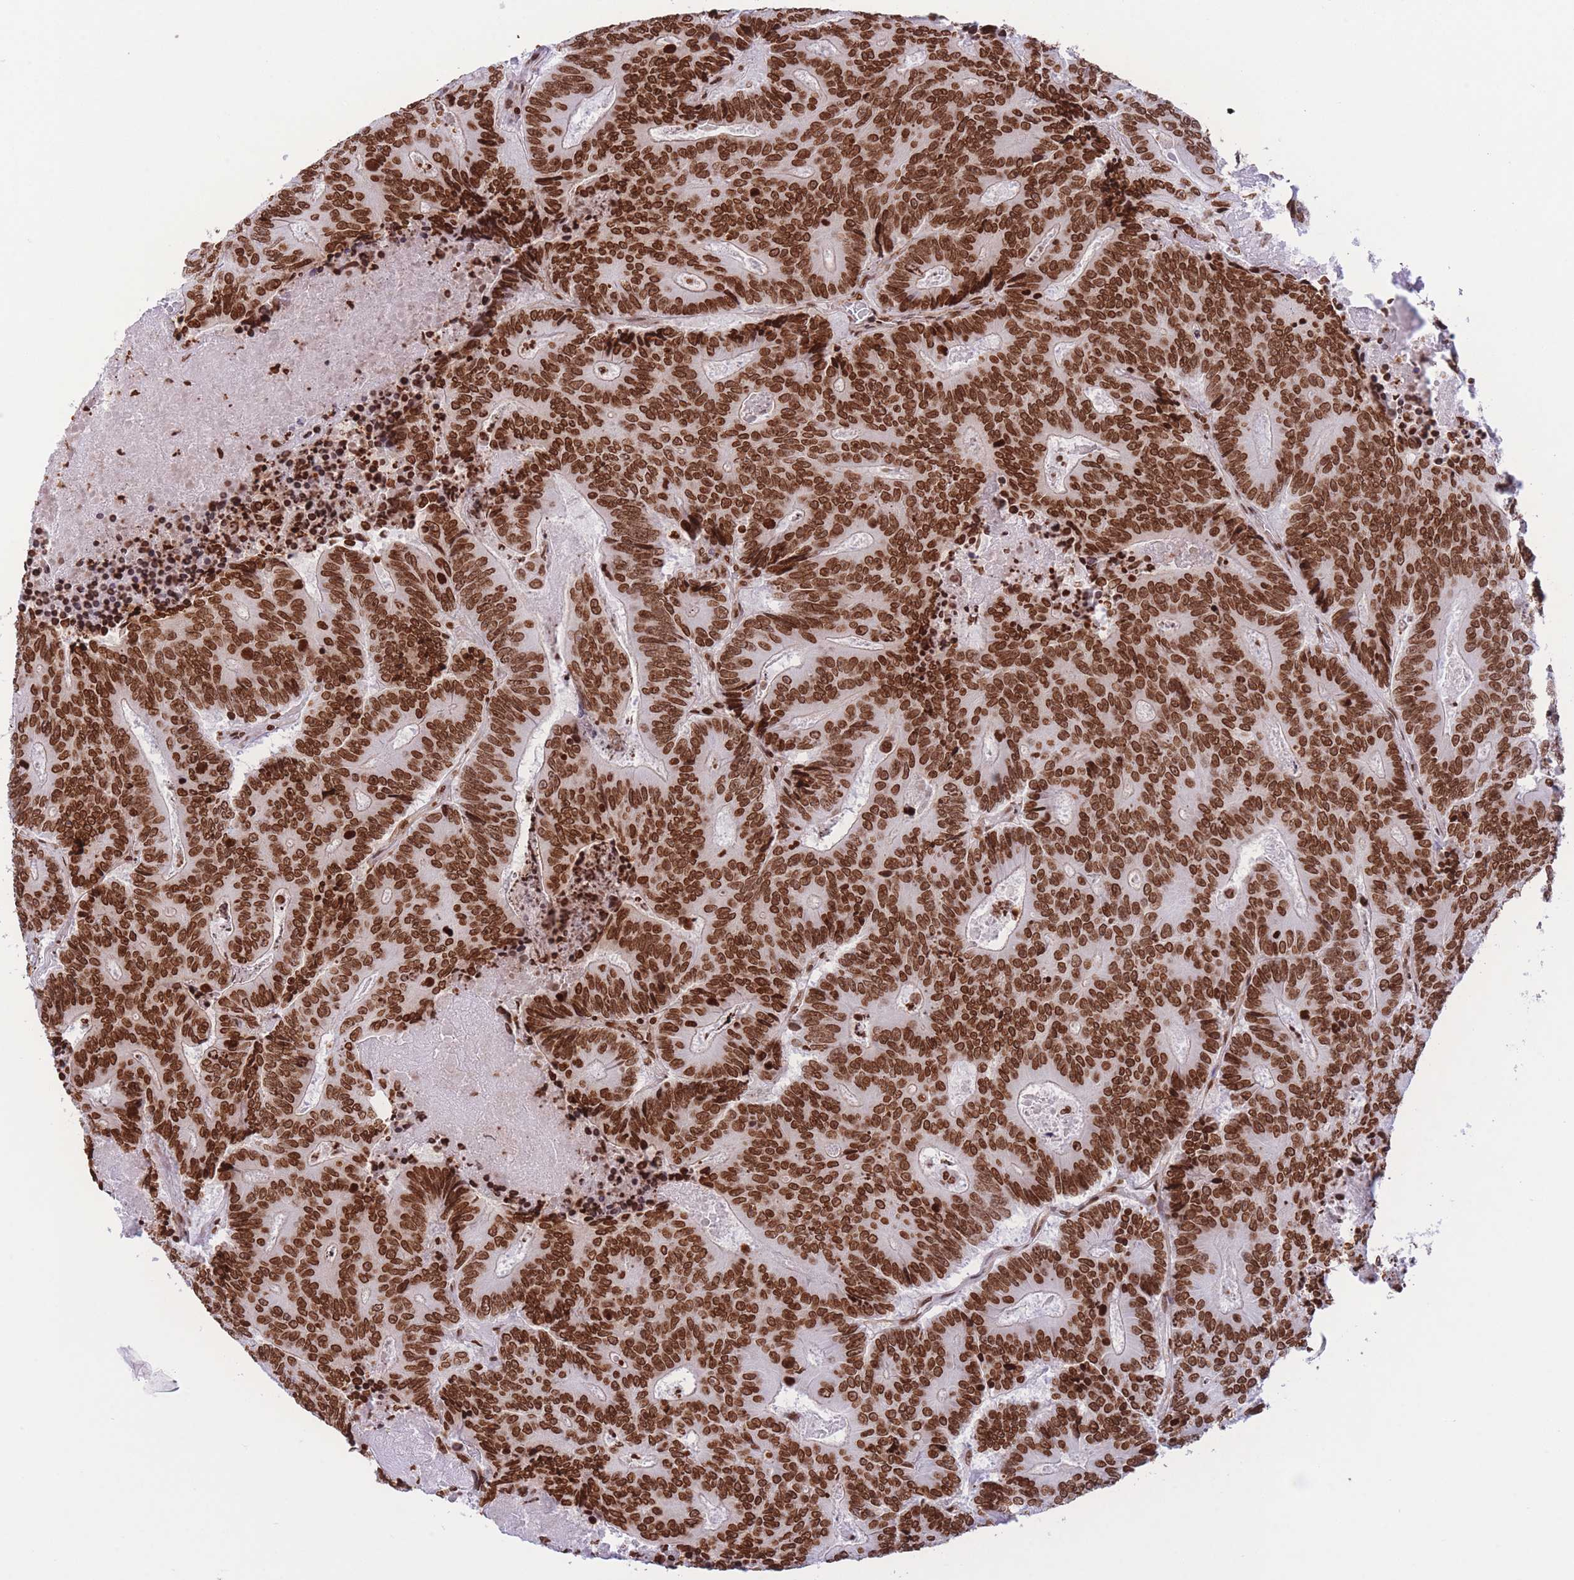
{"staining": {"intensity": "strong", "quantity": ">75%", "location": "nuclear"}, "tissue": "colorectal cancer", "cell_type": "Tumor cells", "image_type": "cancer", "snomed": [{"axis": "morphology", "description": "Adenocarcinoma, NOS"}, {"axis": "topography", "description": "Colon"}], "caption": "Colorectal adenocarcinoma tissue demonstrates strong nuclear expression in approximately >75% of tumor cells, visualized by immunohistochemistry. The staining was performed using DAB (3,3'-diaminobenzidine) to visualize the protein expression in brown, while the nuclei were stained in blue with hematoxylin (Magnification: 20x).", "gene": "H2BC11", "patient": {"sex": "male", "age": 83}}